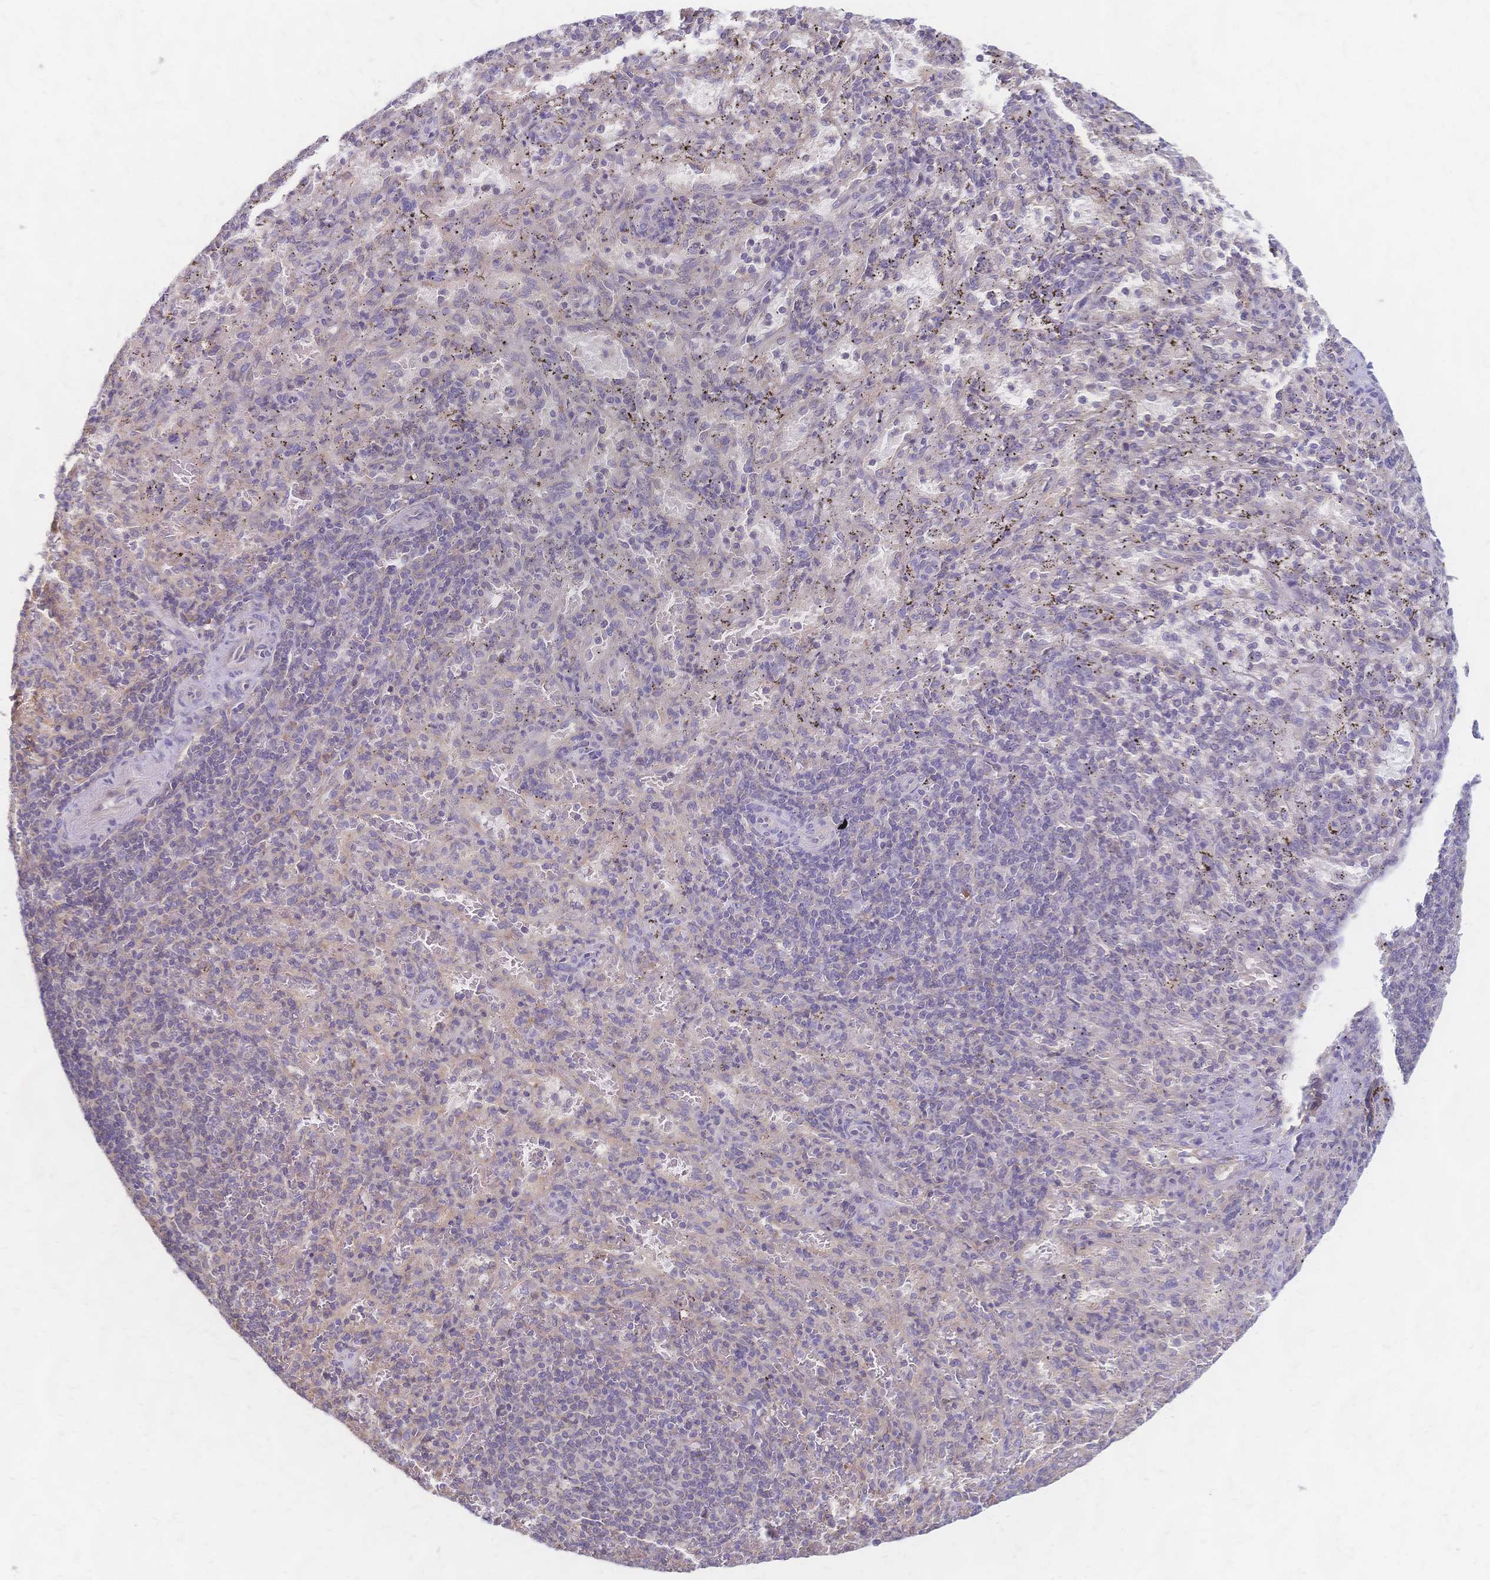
{"staining": {"intensity": "negative", "quantity": "none", "location": "none"}, "tissue": "spleen", "cell_type": "Cells in red pulp", "image_type": "normal", "snomed": [{"axis": "morphology", "description": "Normal tissue, NOS"}, {"axis": "topography", "description": "Spleen"}], "caption": "Spleen was stained to show a protein in brown. There is no significant staining in cells in red pulp. (DAB (3,3'-diaminobenzidine) immunohistochemistry (IHC), high magnification).", "gene": "CYB5A", "patient": {"sex": "male", "age": 57}}